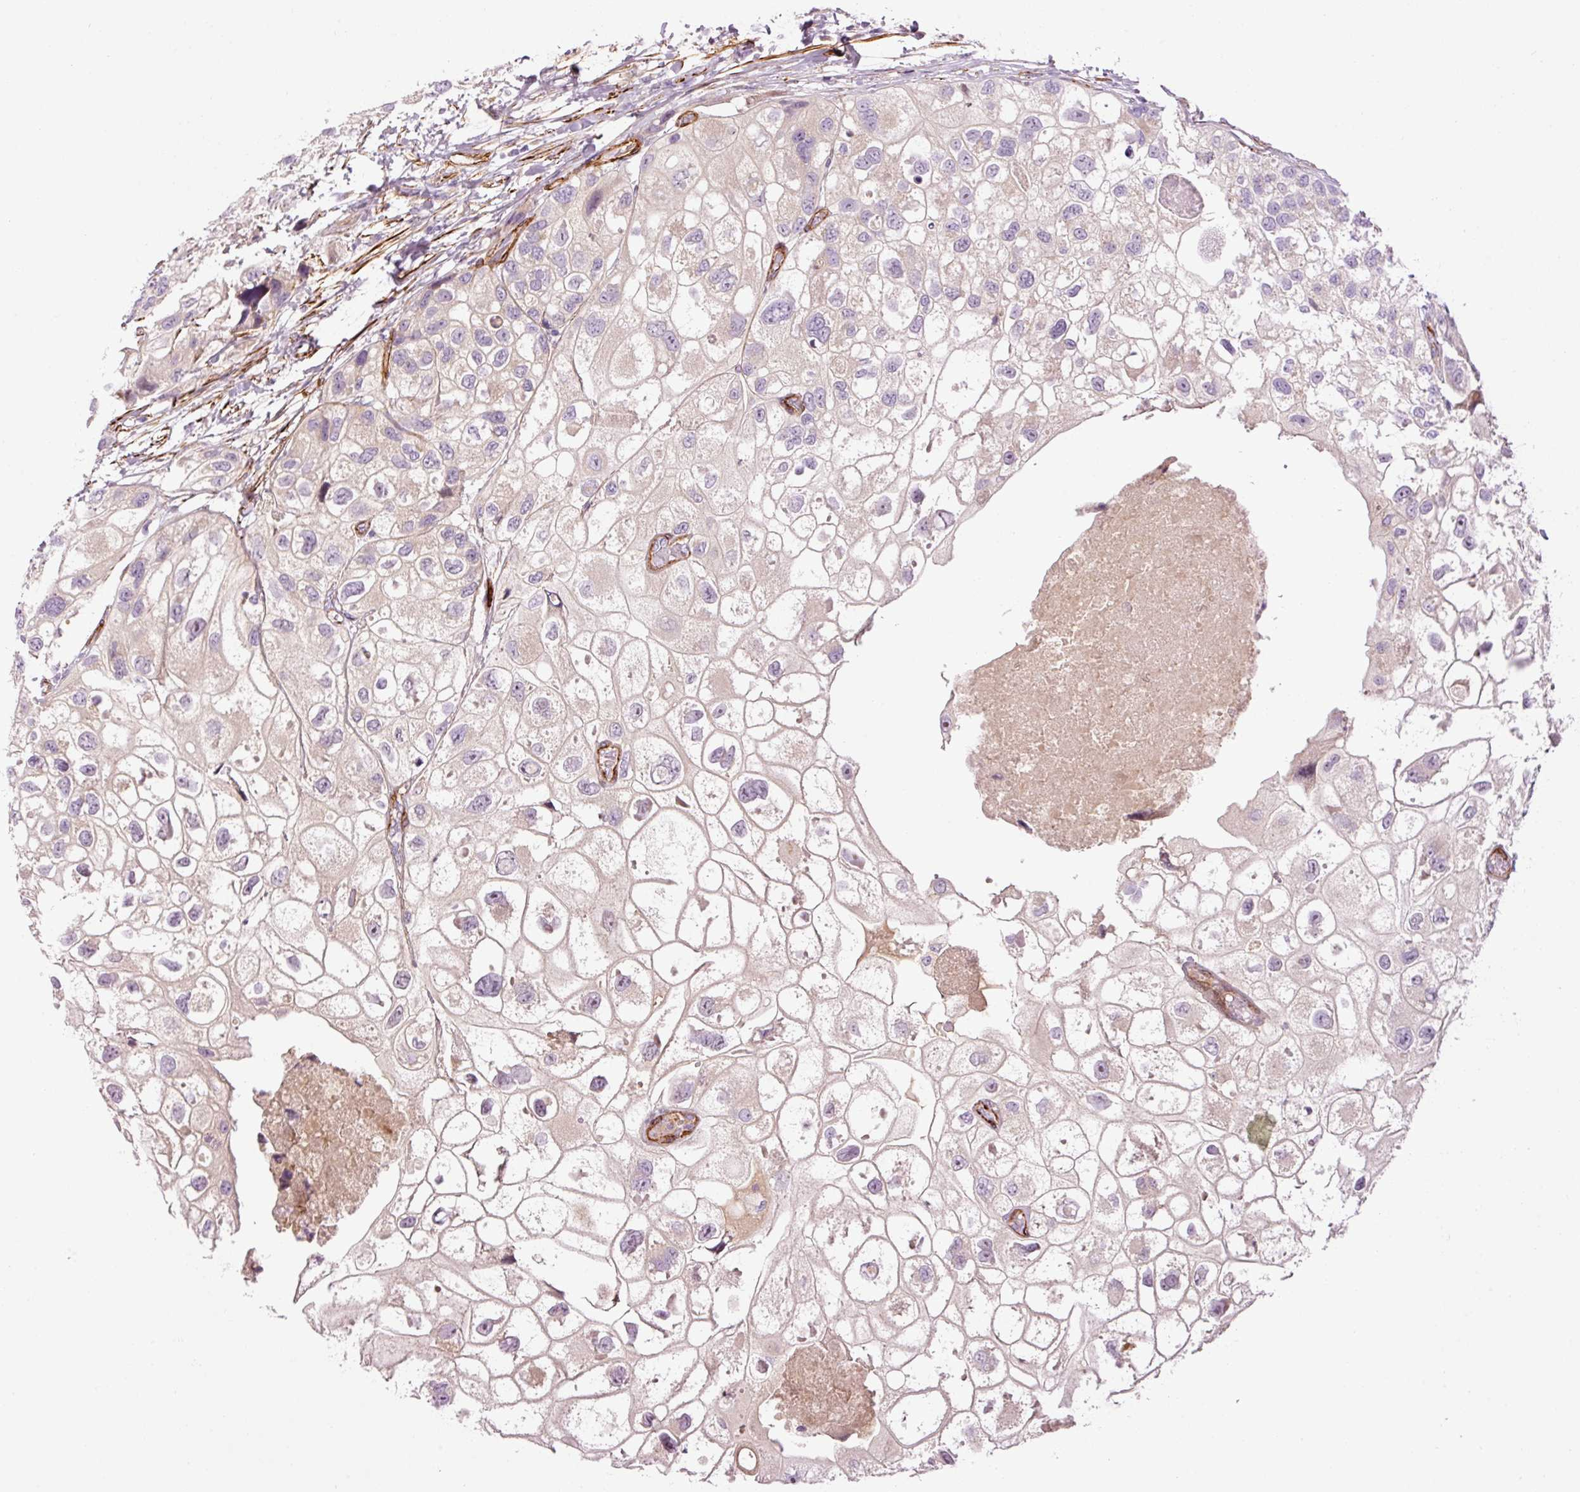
{"staining": {"intensity": "moderate", "quantity": "25%-75%", "location": "cytoplasmic/membranous"}, "tissue": "urothelial cancer", "cell_type": "Tumor cells", "image_type": "cancer", "snomed": [{"axis": "morphology", "description": "Urothelial carcinoma, High grade"}, {"axis": "topography", "description": "Urinary bladder"}], "caption": "Tumor cells reveal moderate cytoplasmic/membranous expression in approximately 25%-75% of cells in urothelial carcinoma (high-grade).", "gene": "ANKRD20A1", "patient": {"sex": "female", "age": 64}}